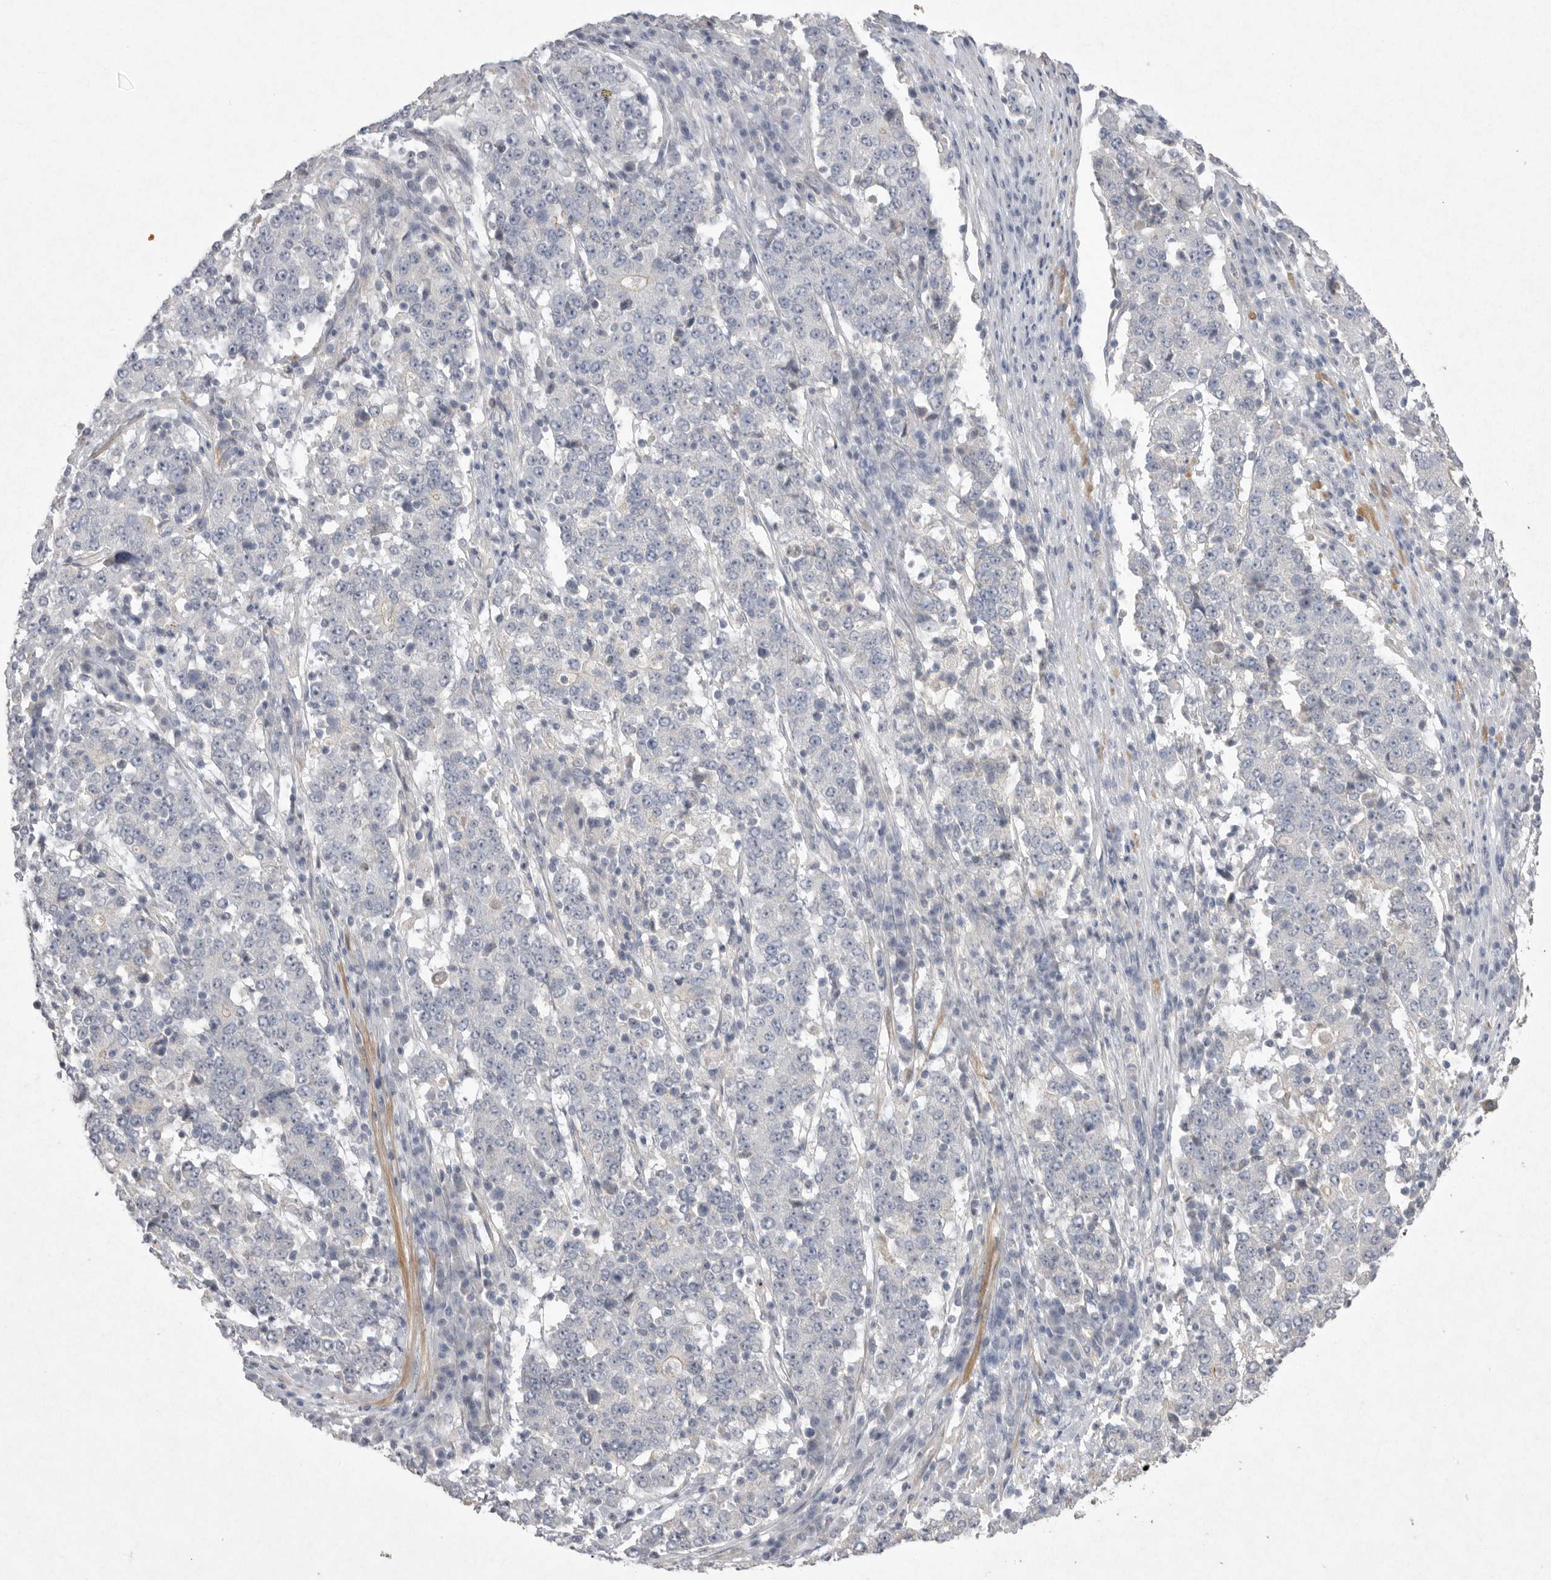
{"staining": {"intensity": "negative", "quantity": "none", "location": "none"}, "tissue": "stomach cancer", "cell_type": "Tumor cells", "image_type": "cancer", "snomed": [{"axis": "morphology", "description": "Adenocarcinoma, NOS"}, {"axis": "topography", "description": "Stomach"}], "caption": "This is an immunohistochemistry histopathology image of human stomach adenocarcinoma. There is no positivity in tumor cells.", "gene": "VANGL2", "patient": {"sex": "male", "age": 59}}